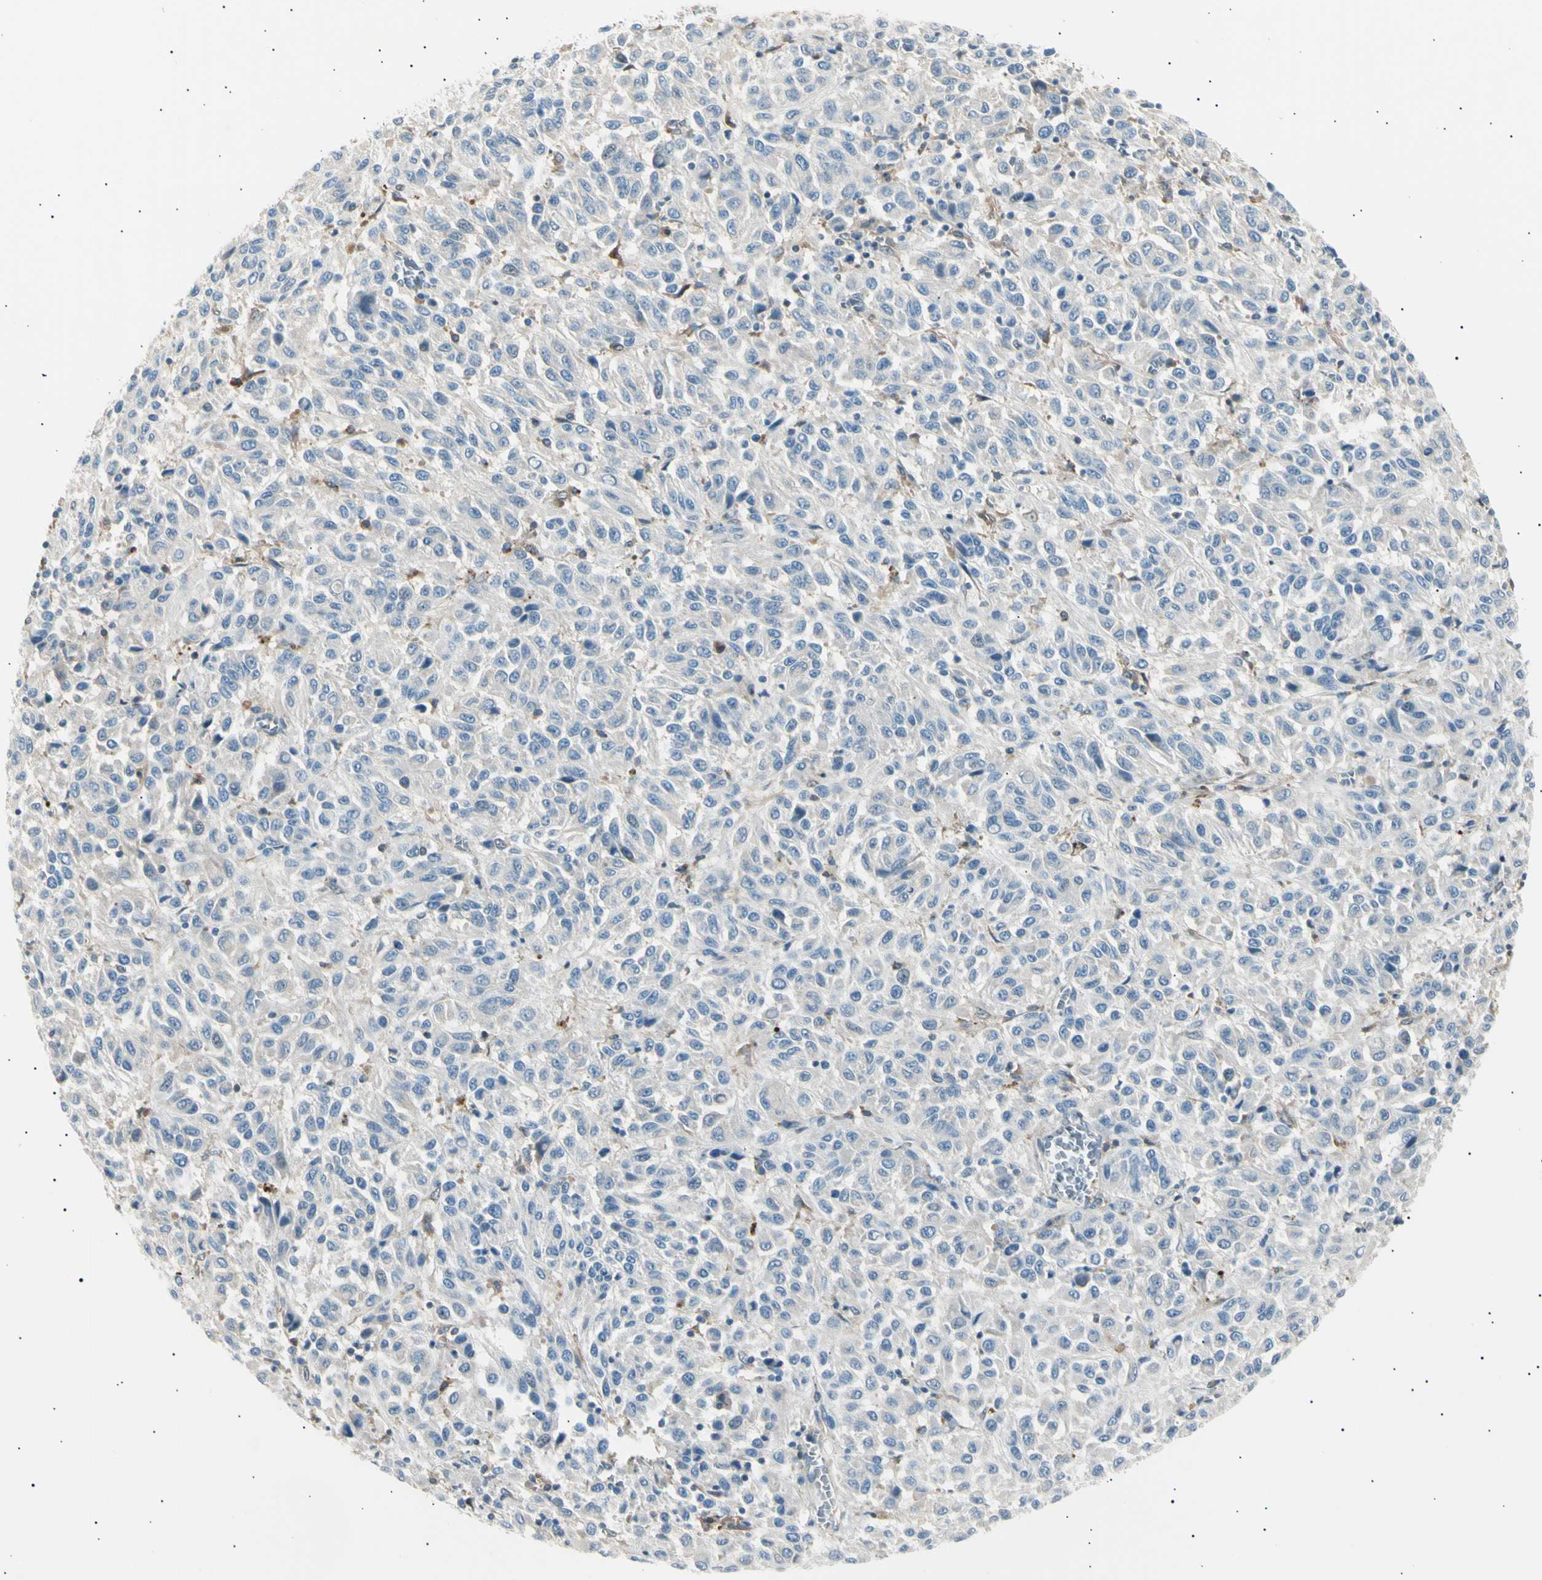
{"staining": {"intensity": "negative", "quantity": "none", "location": "none"}, "tissue": "melanoma", "cell_type": "Tumor cells", "image_type": "cancer", "snomed": [{"axis": "morphology", "description": "Malignant melanoma, Metastatic site"}, {"axis": "topography", "description": "Lung"}], "caption": "IHC histopathology image of neoplastic tissue: malignant melanoma (metastatic site) stained with DAB demonstrates no significant protein positivity in tumor cells.", "gene": "LHPP", "patient": {"sex": "male", "age": 64}}